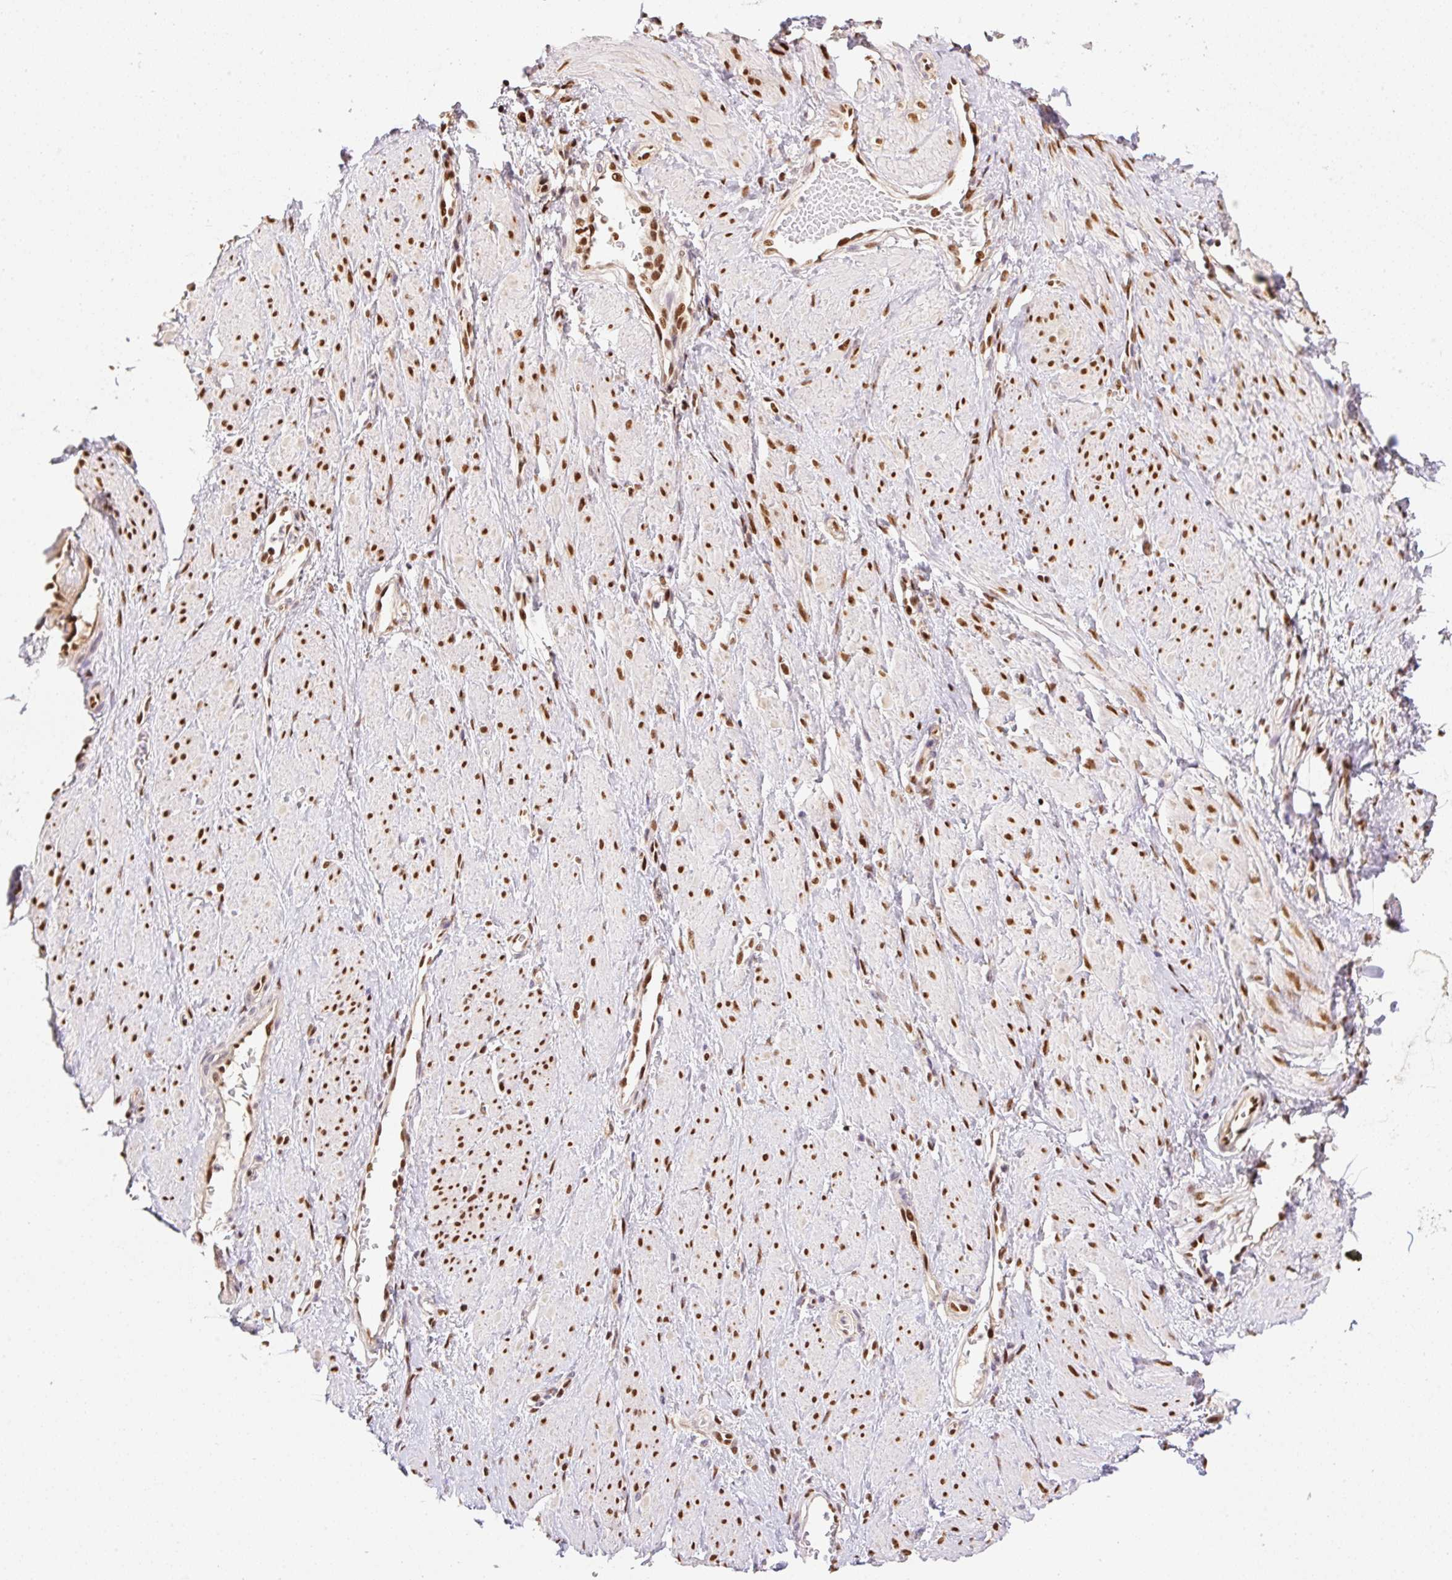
{"staining": {"intensity": "strong", "quantity": ">75%", "location": "nuclear"}, "tissue": "smooth muscle", "cell_type": "Smooth muscle cells", "image_type": "normal", "snomed": [{"axis": "morphology", "description": "Normal tissue, NOS"}, {"axis": "topography", "description": "Smooth muscle"}, {"axis": "topography", "description": "Uterus"}], "caption": "Immunohistochemistry (IHC) staining of normal smooth muscle, which demonstrates high levels of strong nuclear positivity in about >75% of smooth muscle cells indicating strong nuclear protein expression. The staining was performed using DAB (3,3'-diaminobenzidine) (brown) for protein detection and nuclei were counterstained in hematoxylin (blue).", "gene": "GPR139", "patient": {"sex": "female", "age": 39}}